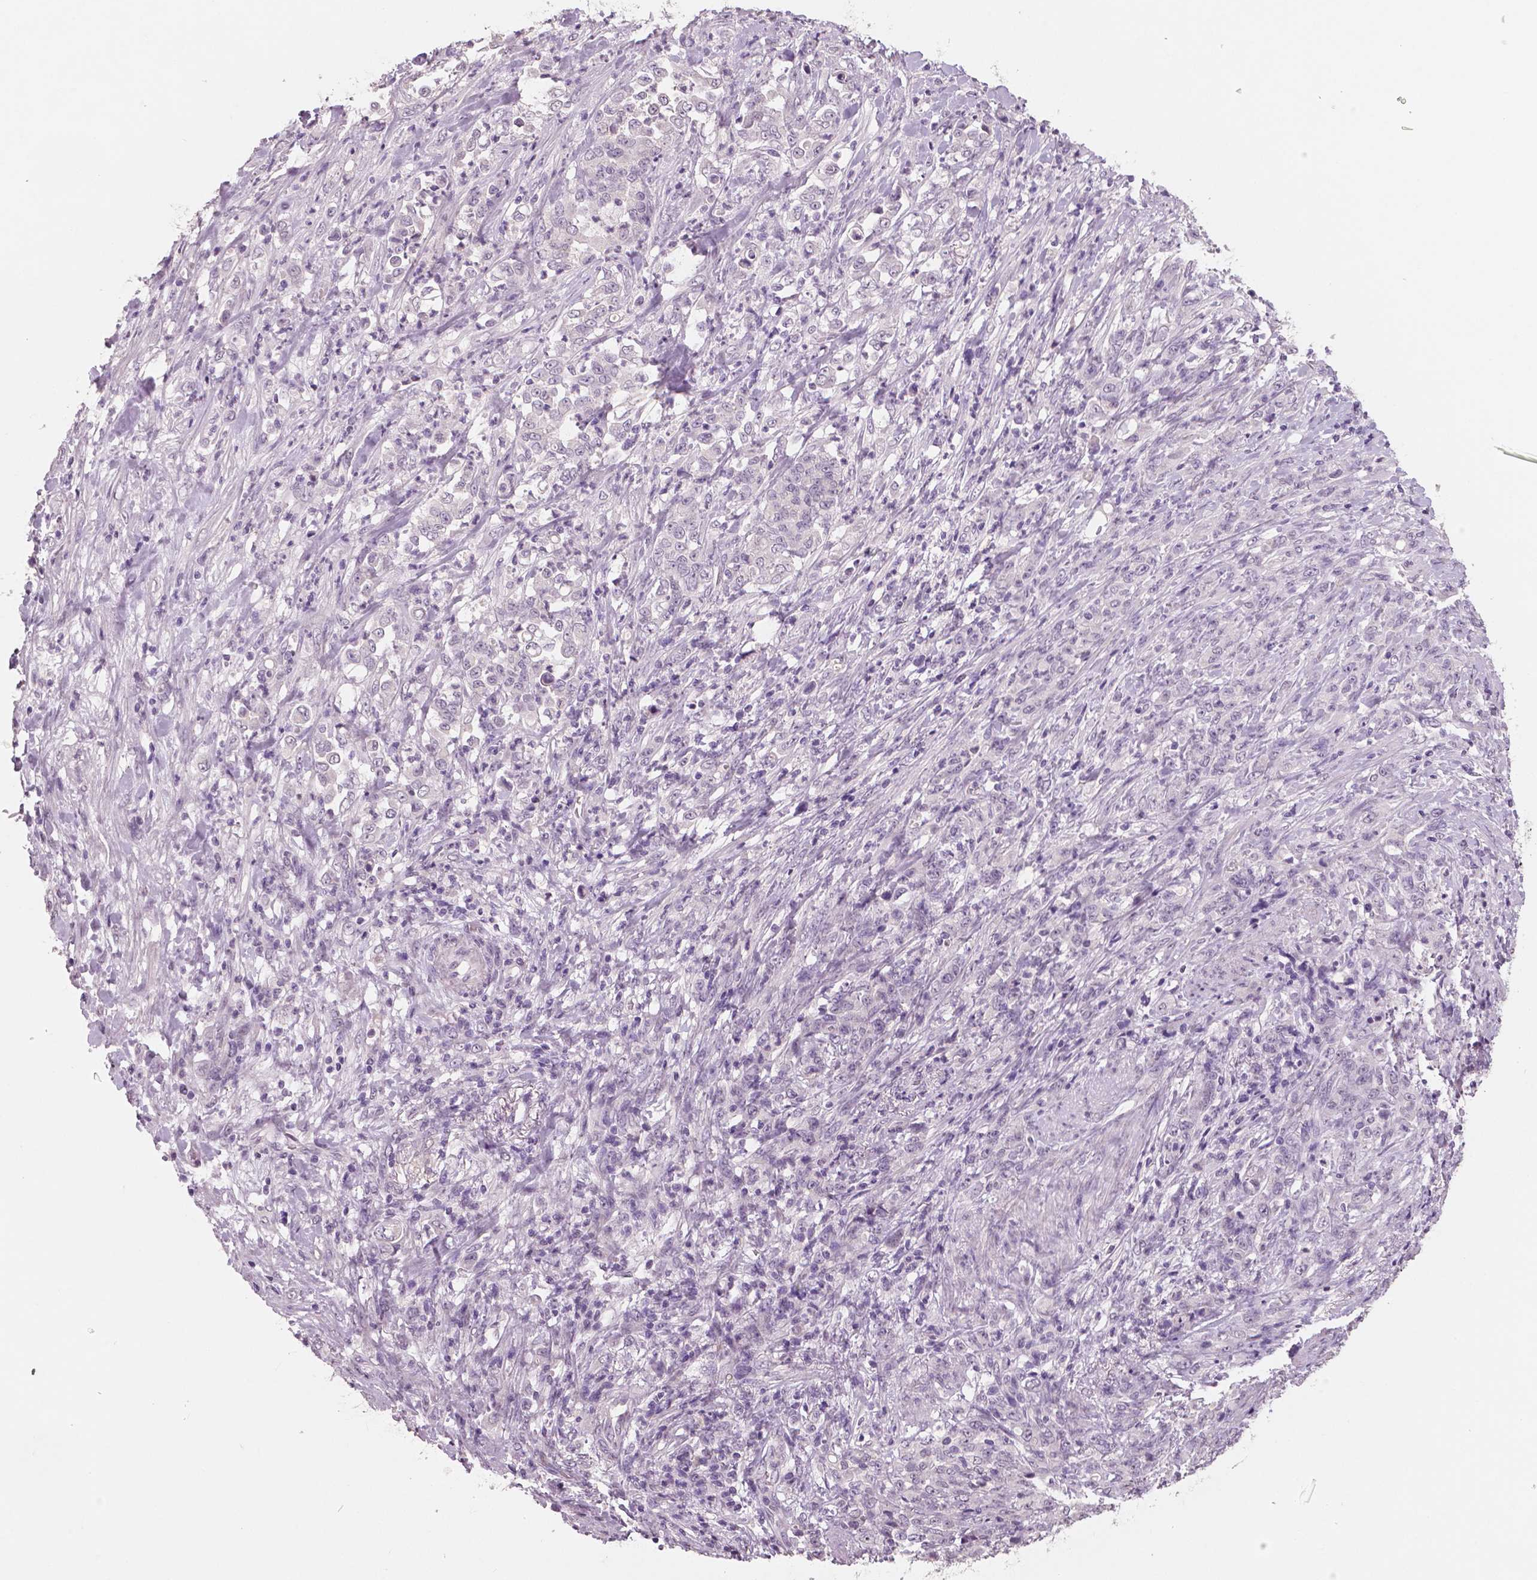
{"staining": {"intensity": "negative", "quantity": "none", "location": "none"}, "tissue": "stomach cancer", "cell_type": "Tumor cells", "image_type": "cancer", "snomed": [{"axis": "morphology", "description": "Adenocarcinoma, NOS"}, {"axis": "topography", "description": "Stomach"}], "caption": "This is an IHC image of stomach cancer. There is no positivity in tumor cells.", "gene": "NECAB1", "patient": {"sex": "female", "age": 79}}